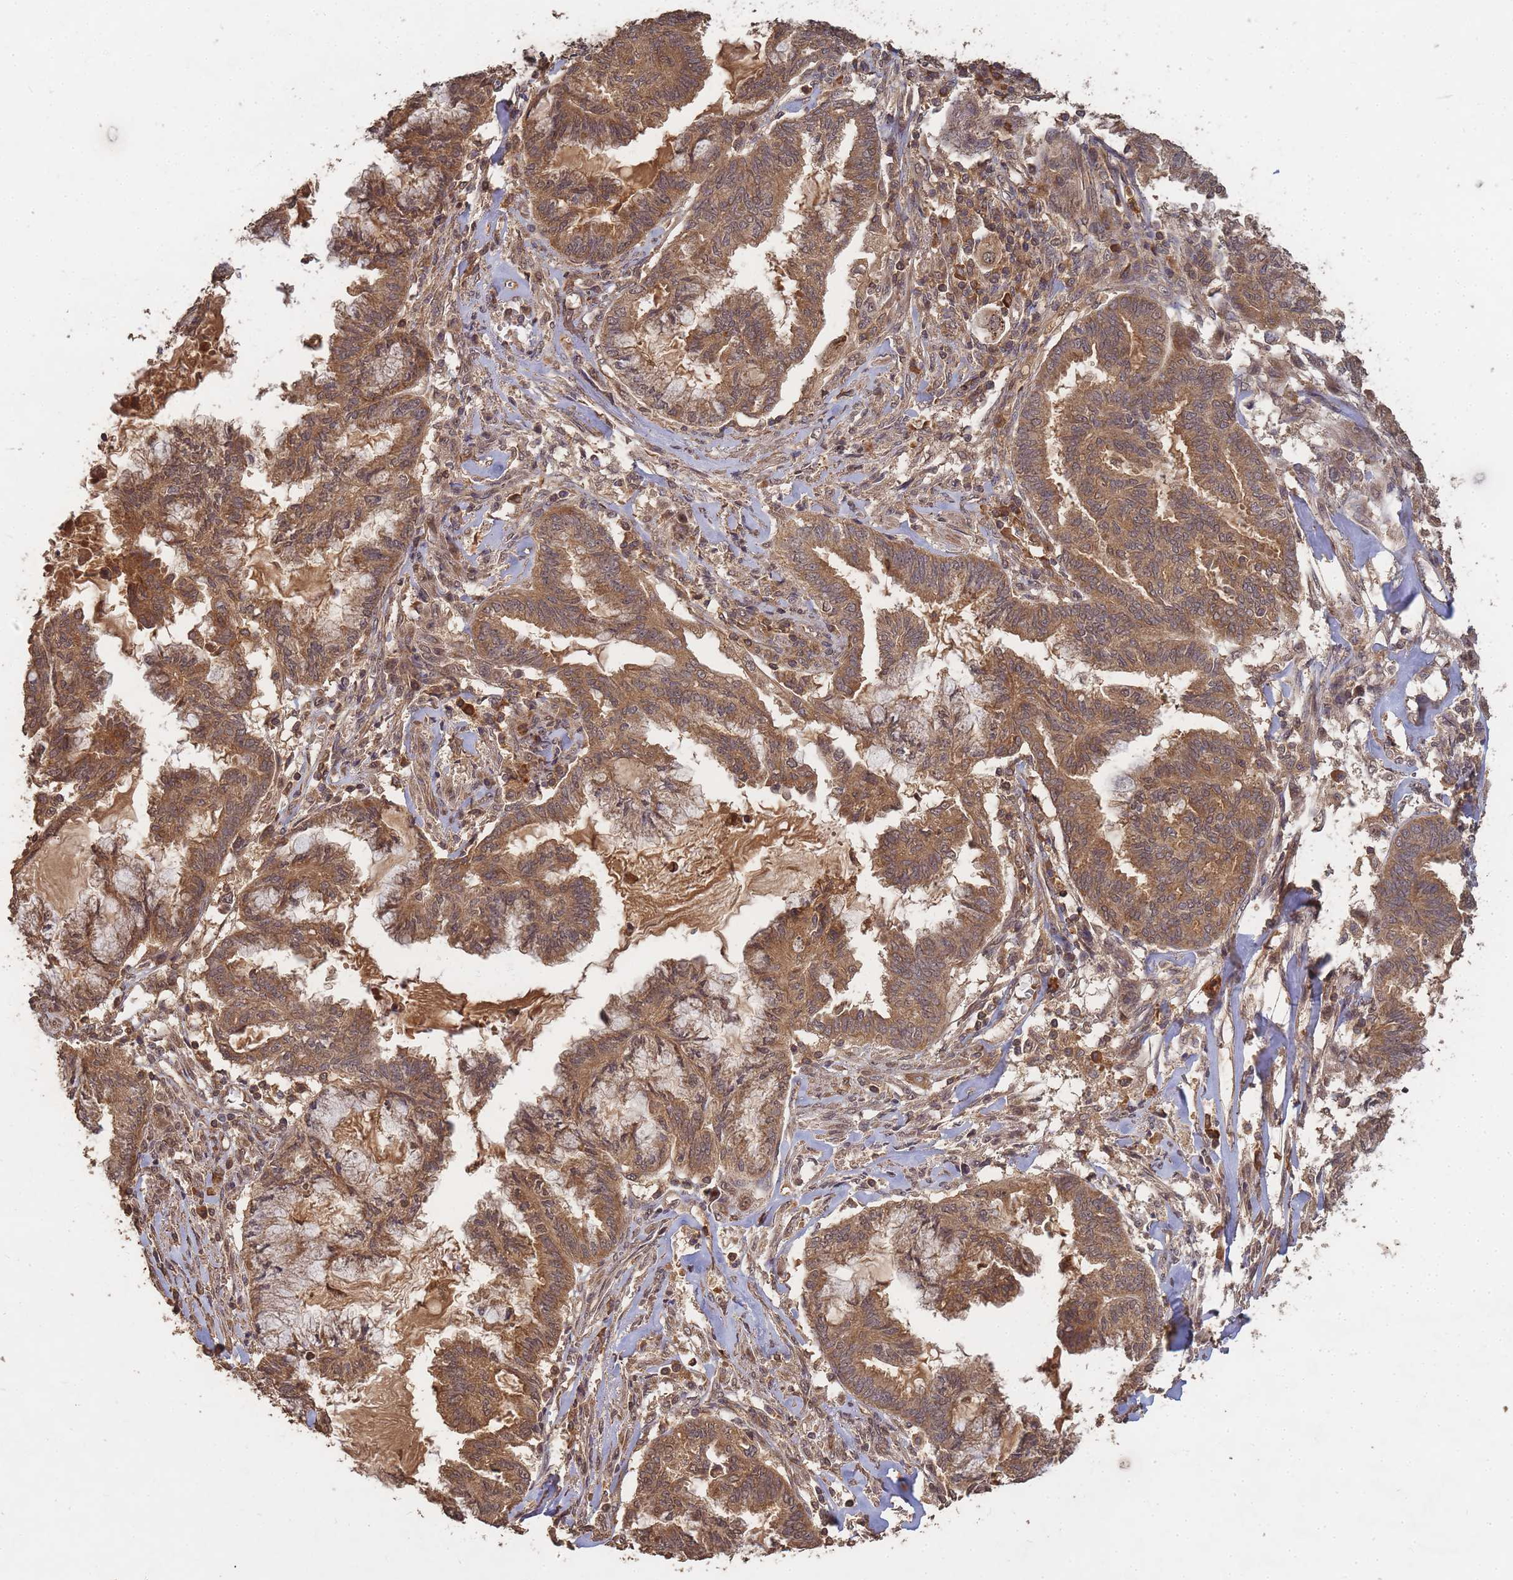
{"staining": {"intensity": "moderate", "quantity": ">75%", "location": "cytoplasmic/membranous,nuclear"}, "tissue": "endometrial cancer", "cell_type": "Tumor cells", "image_type": "cancer", "snomed": [{"axis": "morphology", "description": "Adenocarcinoma, NOS"}, {"axis": "topography", "description": "Endometrium"}], "caption": "Endometrial cancer (adenocarcinoma) was stained to show a protein in brown. There is medium levels of moderate cytoplasmic/membranous and nuclear staining in about >75% of tumor cells. The staining was performed using DAB (3,3'-diaminobenzidine) to visualize the protein expression in brown, while the nuclei were stained in blue with hematoxylin (Magnification: 20x).", "gene": "ALKBH1", "patient": {"sex": "female", "age": 86}}